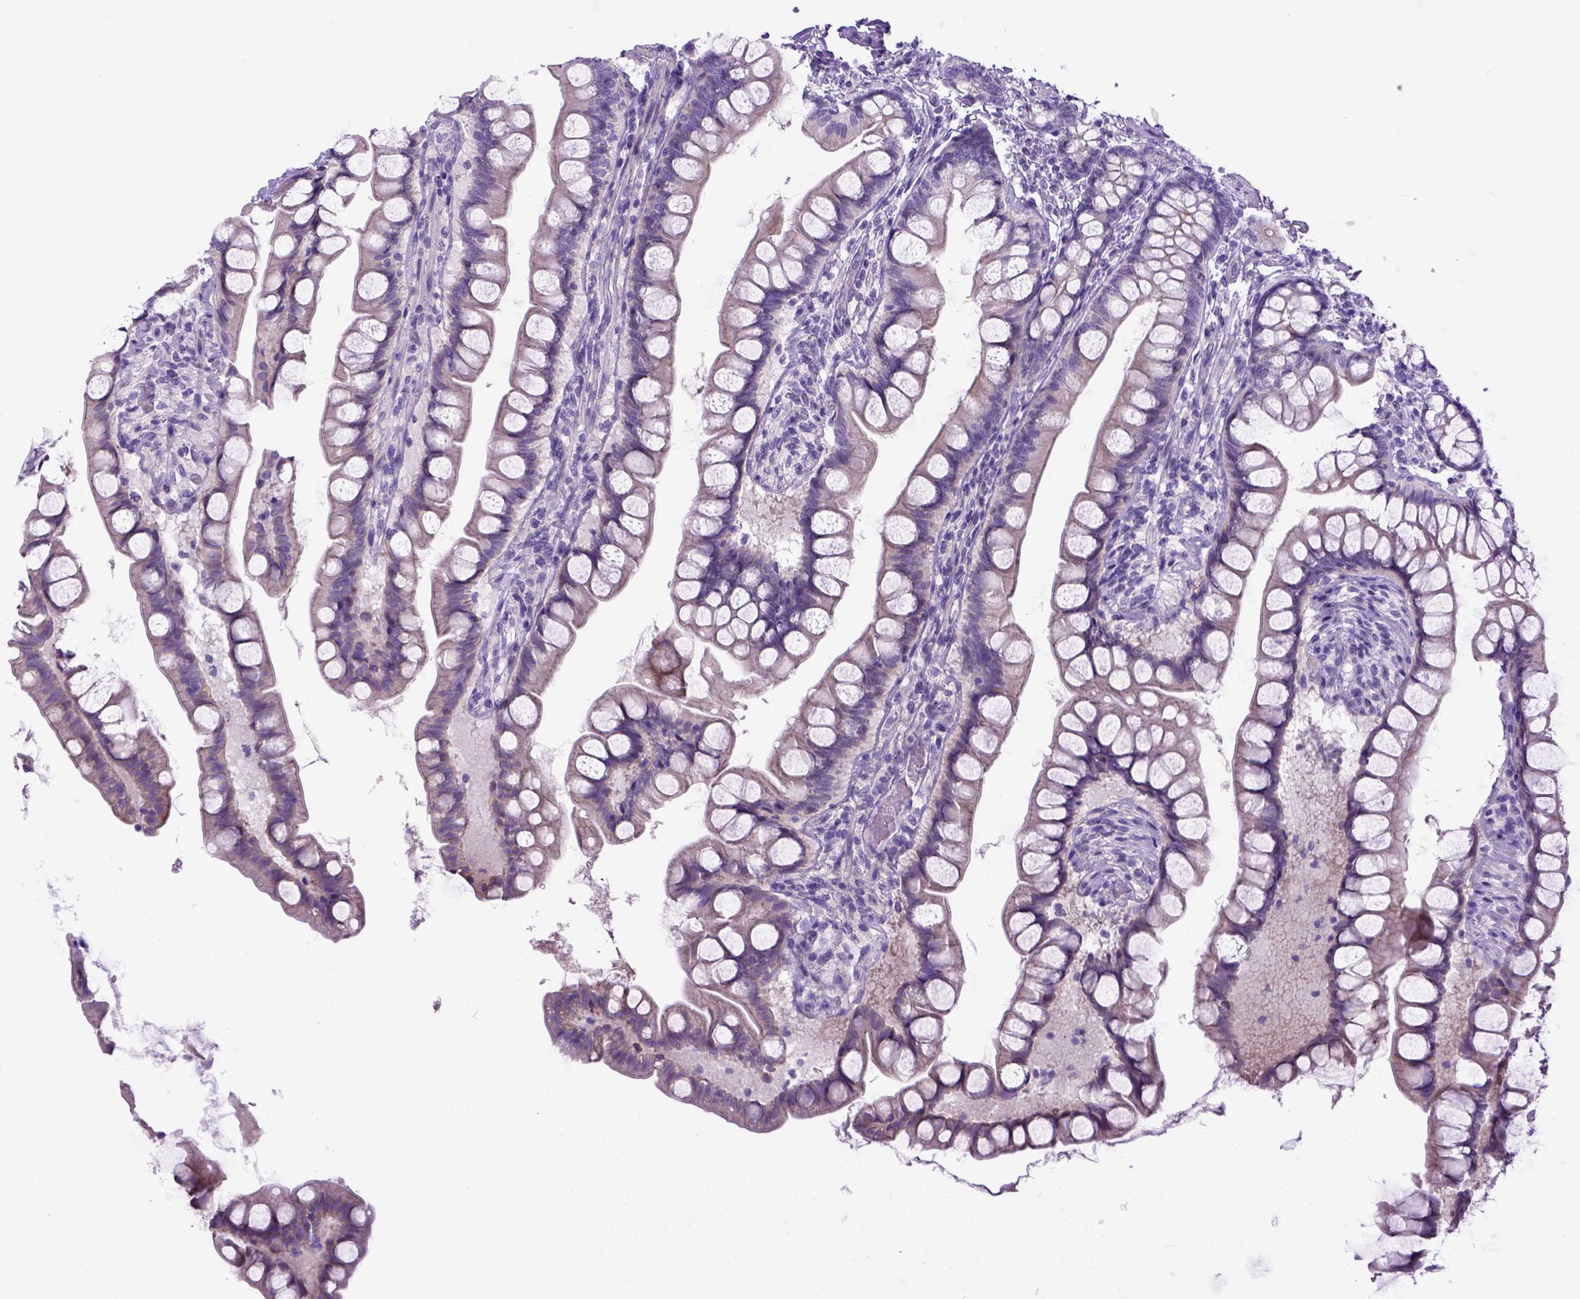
{"staining": {"intensity": "weak", "quantity": "25%-75%", "location": "cytoplasmic/membranous"}, "tissue": "small intestine", "cell_type": "Glandular cells", "image_type": "normal", "snomed": [{"axis": "morphology", "description": "Normal tissue, NOS"}, {"axis": "topography", "description": "Small intestine"}], "caption": "A brown stain shows weak cytoplasmic/membranous expression of a protein in glandular cells of benign human small intestine. (Stains: DAB in brown, nuclei in blue, Microscopy: brightfield microscopy at high magnification).", "gene": "NEK5", "patient": {"sex": "male", "age": 70}}